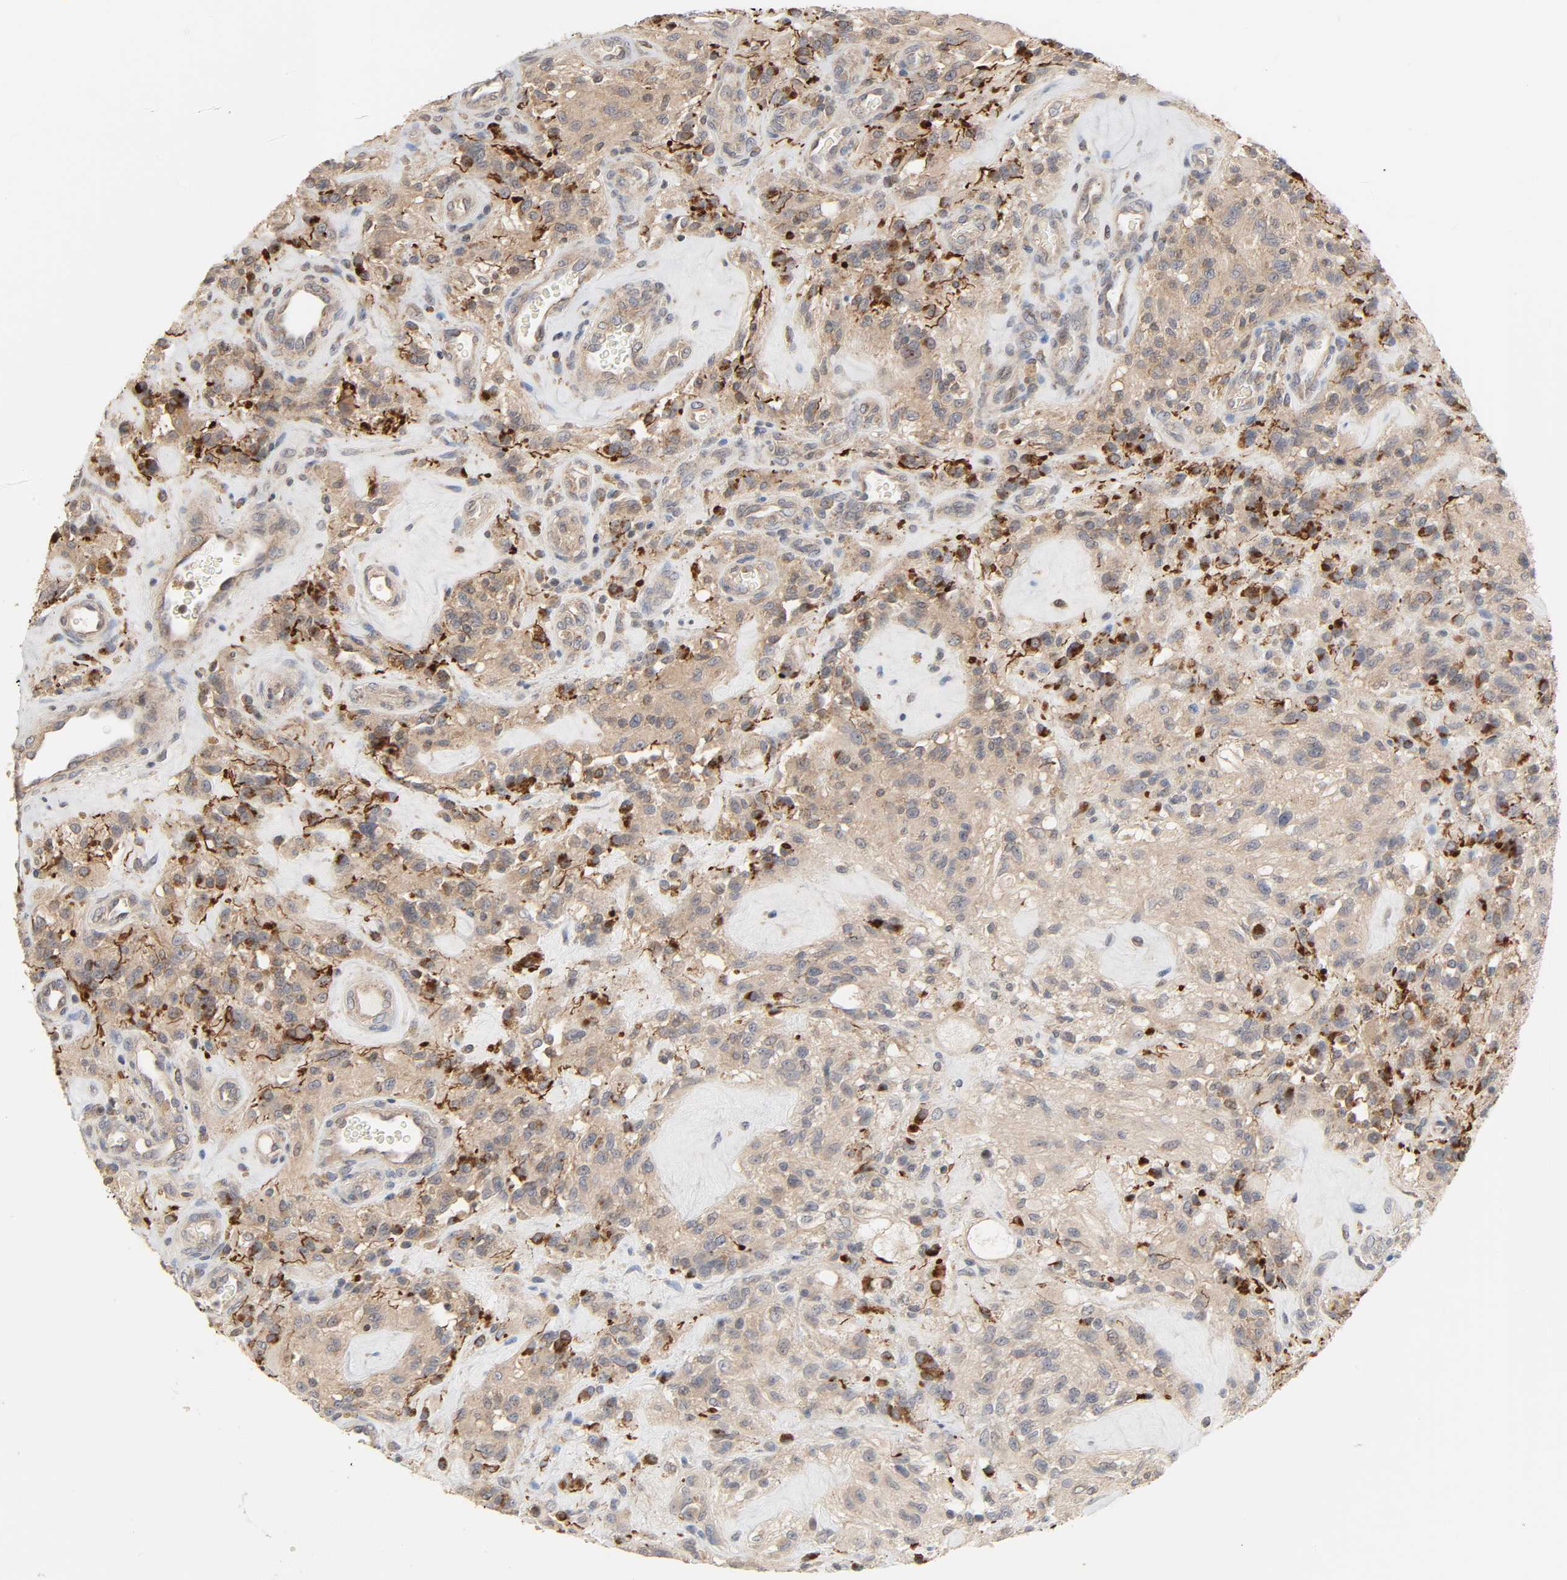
{"staining": {"intensity": "weak", "quantity": ">75%", "location": "cytoplasmic/membranous"}, "tissue": "glioma", "cell_type": "Tumor cells", "image_type": "cancer", "snomed": [{"axis": "morphology", "description": "Normal tissue, NOS"}, {"axis": "morphology", "description": "Glioma, malignant, High grade"}, {"axis": "topography", "description": "Cerebral cortex"}], "caption": "Immunohistochemical staining of human malignant glioma (high-grade) displays low levels of weak cytoplasmic/membranous positivity in about >75% of tumor cells.", "gene": "CLEC4E", "patient": {"sex": "male", "age": 56}}